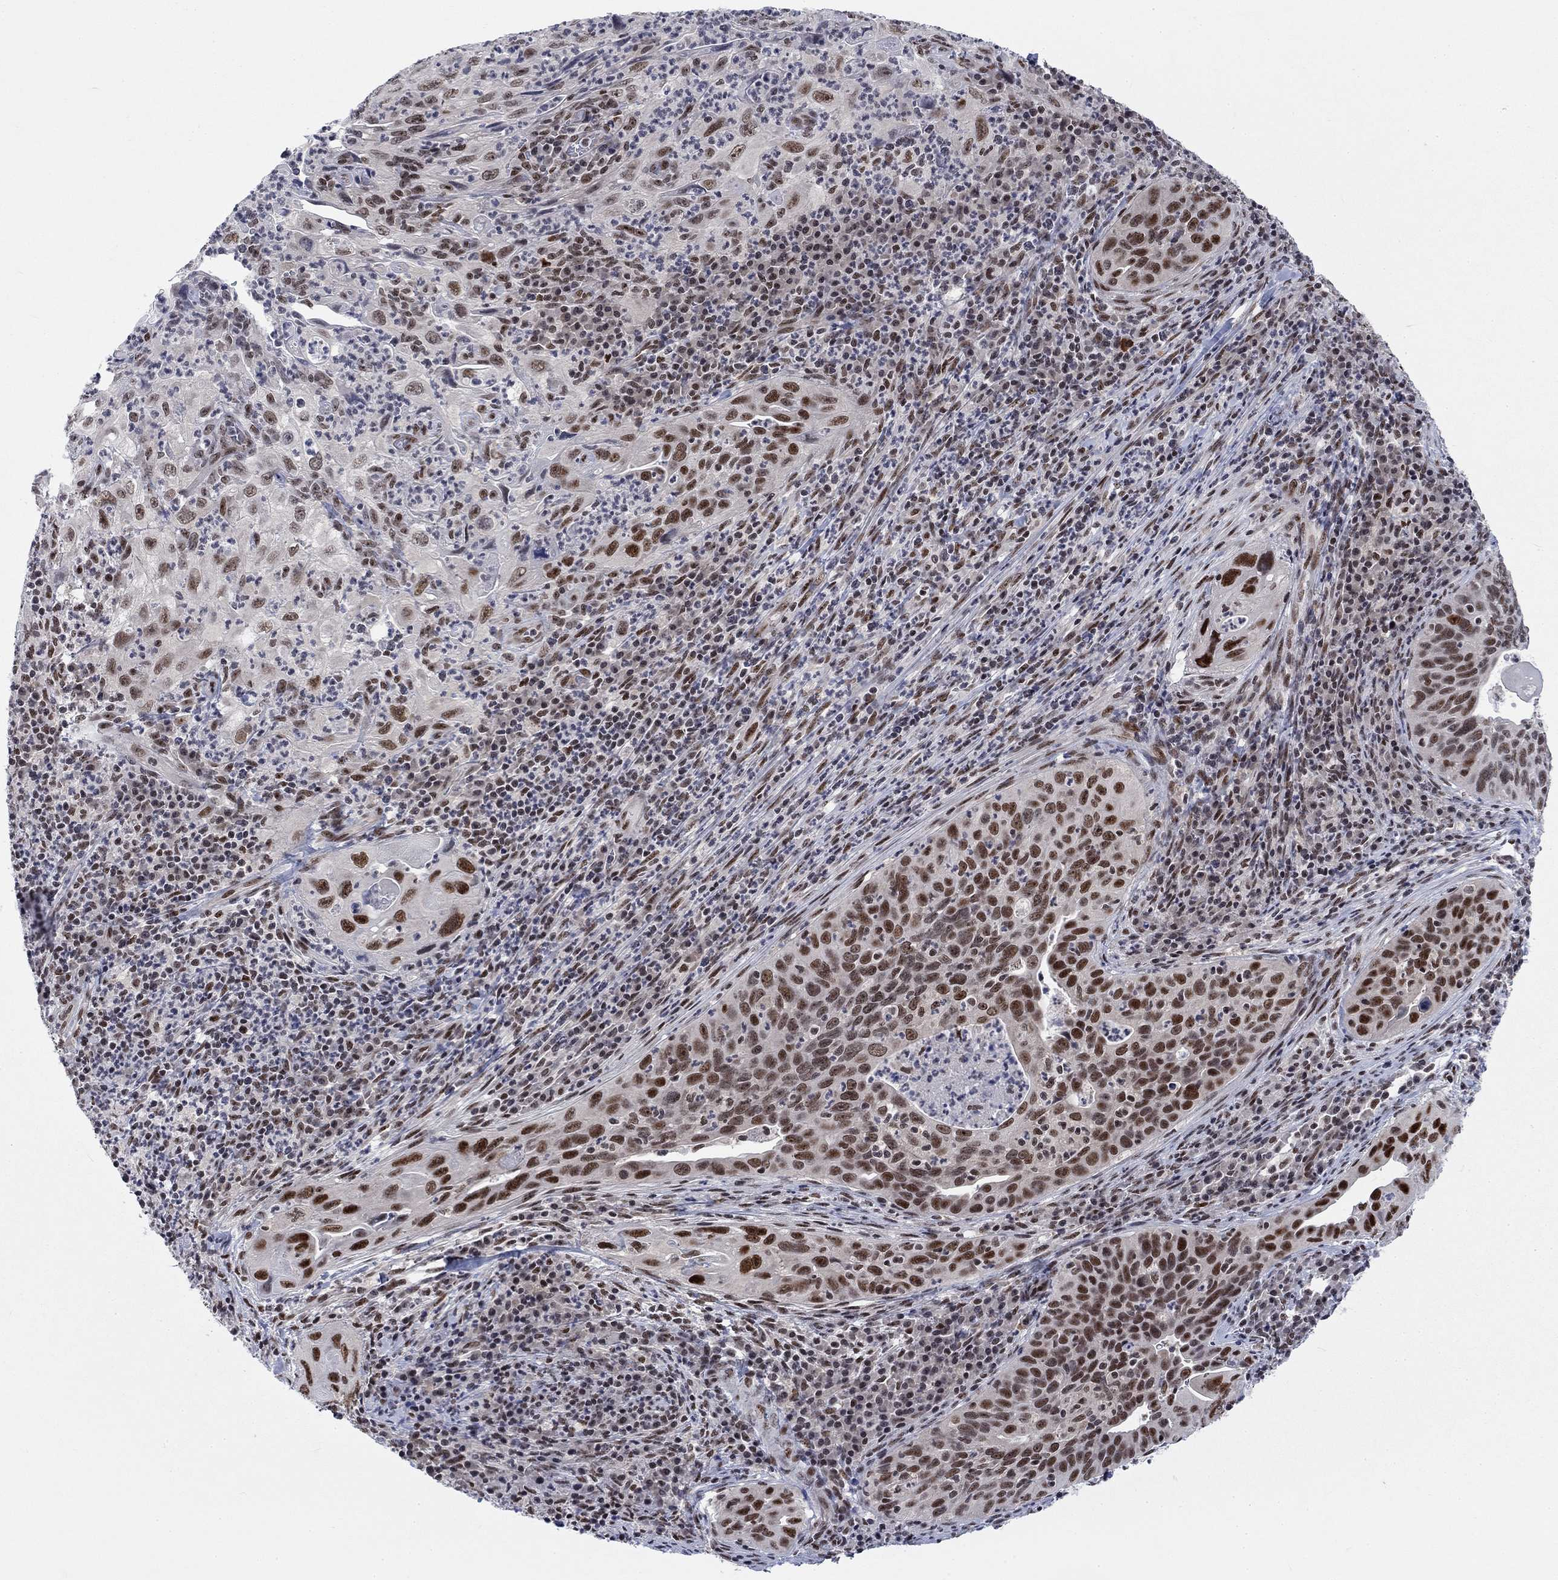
{"staining": {"intensity": "strong", "quantity": "25%-75%", "location": "nuclear"}, "tissue": "cervical cancer", "cell_type": "Tumor cells", "image_type": "cancer", "snomed": [{"axis": "morphology", "description": "Squamous cell carcinoma, NOS"}, {"axis": "topography", "description": "Cervix"}], "caption": "Immunohistochemistry (DAB (3,3'-diaminobenzidine)) staining of cervical squamous cell carcinoma demonstrates strong nuclear protein expression in approximately 25%-75% of tumor cells.", "gene": "FYTTD1", "patient": {"sex": "female", "age": 26}}